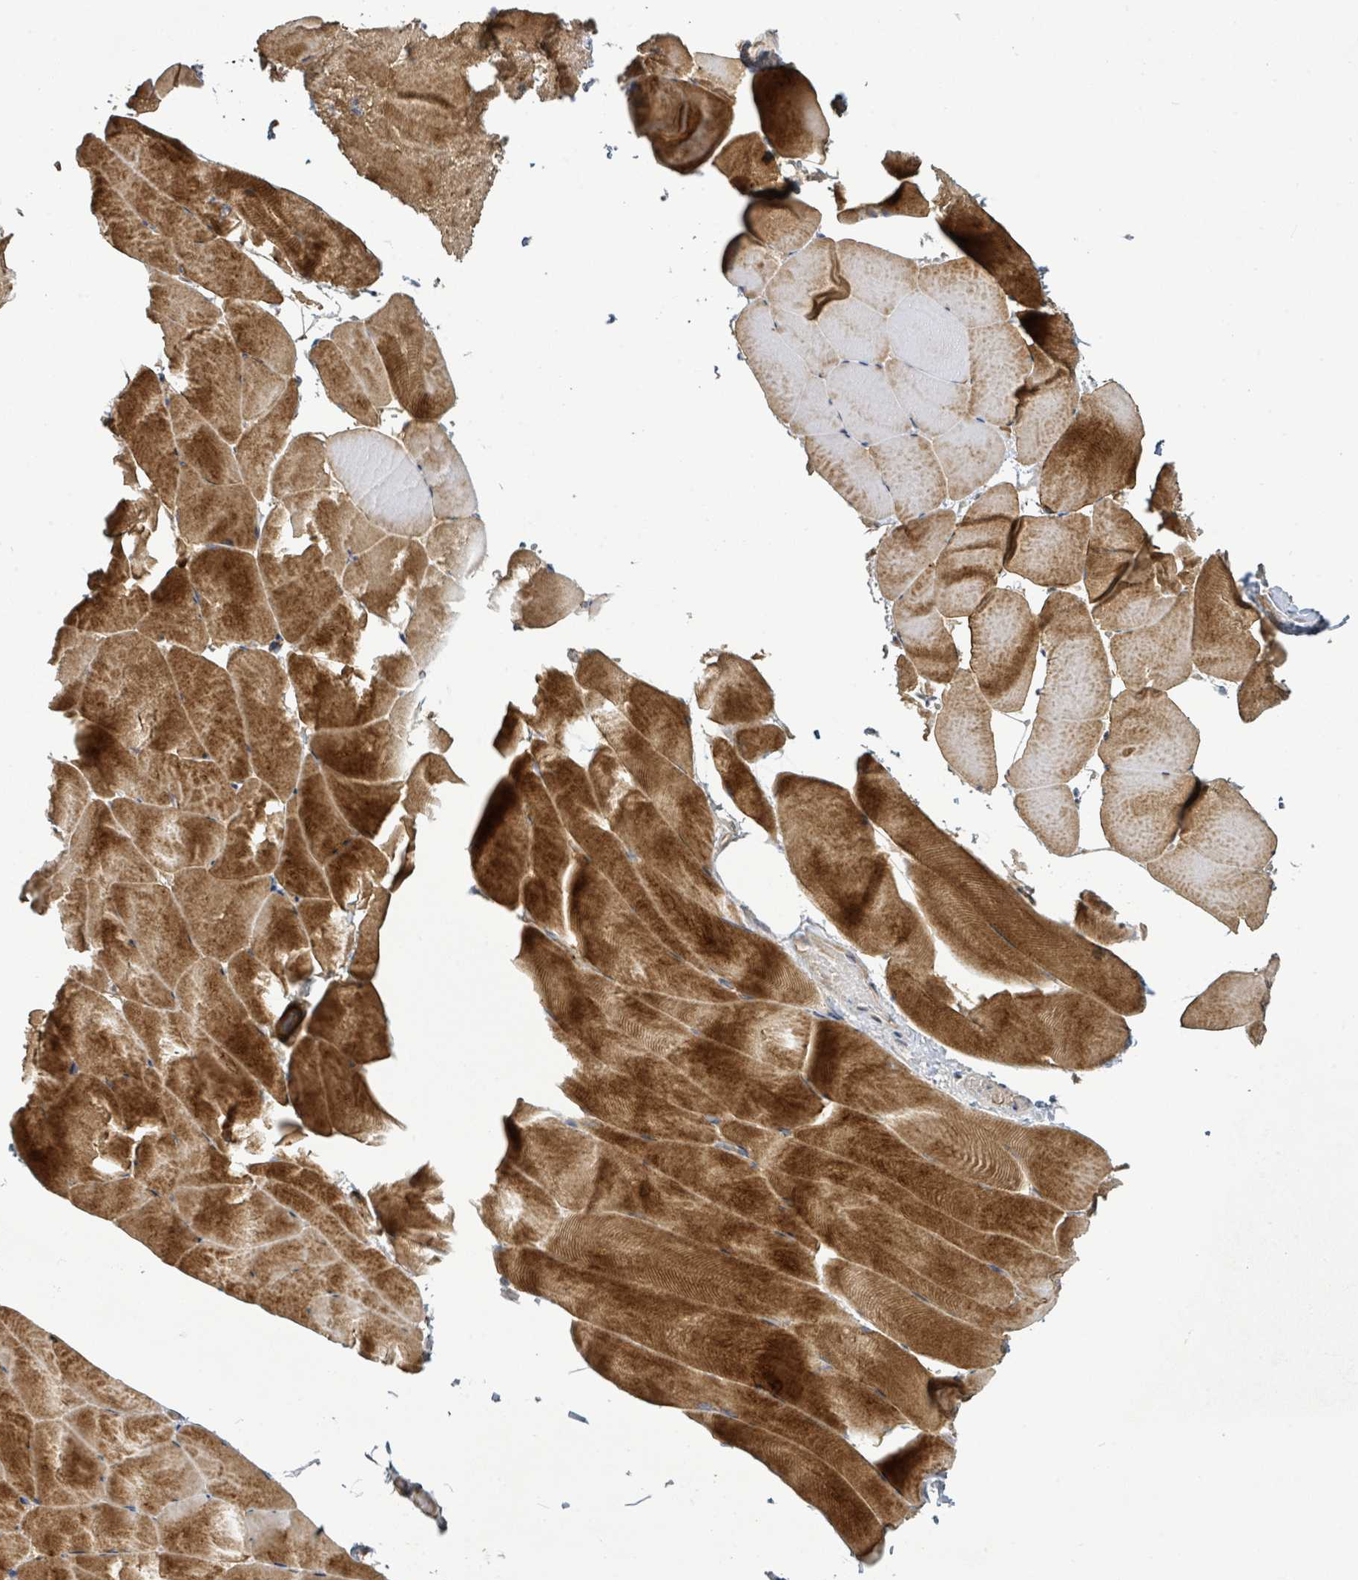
{"staining": {"intensity": "strong", "quantity": ">75%", "location": "cytoplasmic/membranous,nuclear"}, "tissue": "skeletal muscle", "cell_type": "Myocytes", "image_type": "normal", "snomed": [{"axis": "morphology", "description": "Normal tissue, NOS"}, {"axis": "topography", "description": "Skeletal muscle"}], "caption": "Immunohistochemical staining of unremarkable skeletal muscle displays >75% levels of strong cytoplasmic/membranous,nuclear protein positivity in approximately >75% of myocytes.", "gene": "STARD4", "patient": {"sex": "female", "age": 64}}